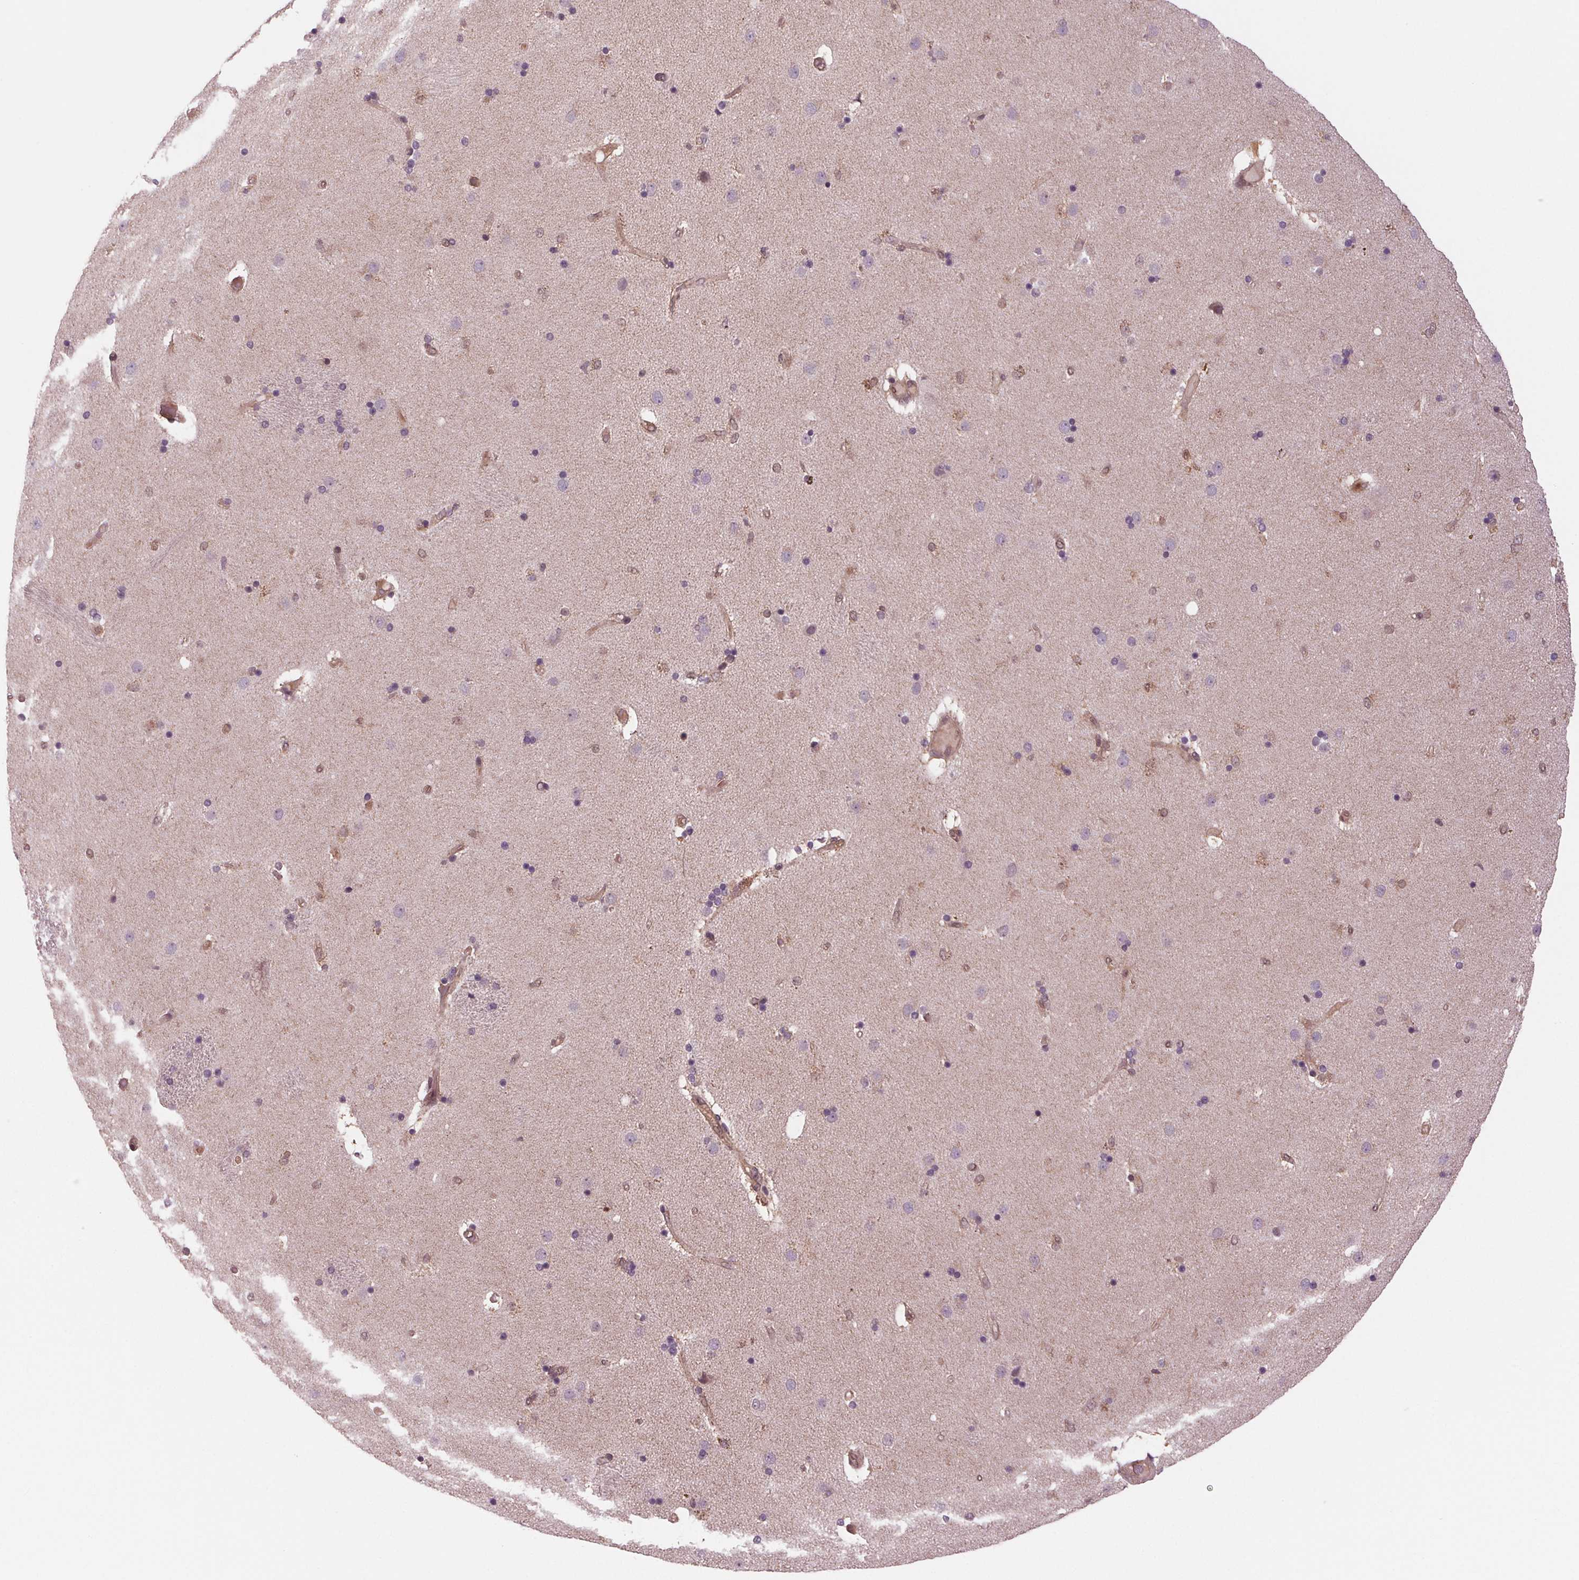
{"staining": {"intensity": "negative", "quantity": "none", "location": "none"}, "tissue": "caudate", "cell_type": "Glial cells", "image_type": "normal", "snomed": [{"axis": "morphology", "description": "Normal tissue, NOS"}, {"axis": "topography", "description": "Lateral ventricle wall"}], "caption": "Immunohistochemistry (IHC) image of unremarkable caudate stained for a protein (brown), which displays no expression in glial cells. (Stains: DAB (3,3'-diaminobenzidine) immunohistochemistry with hematoxylin counter stain, Microscopy: brightfield microscopy at high magnification).", "gene": "STAT3", "patient": {"sex": "female", "age": 71}}